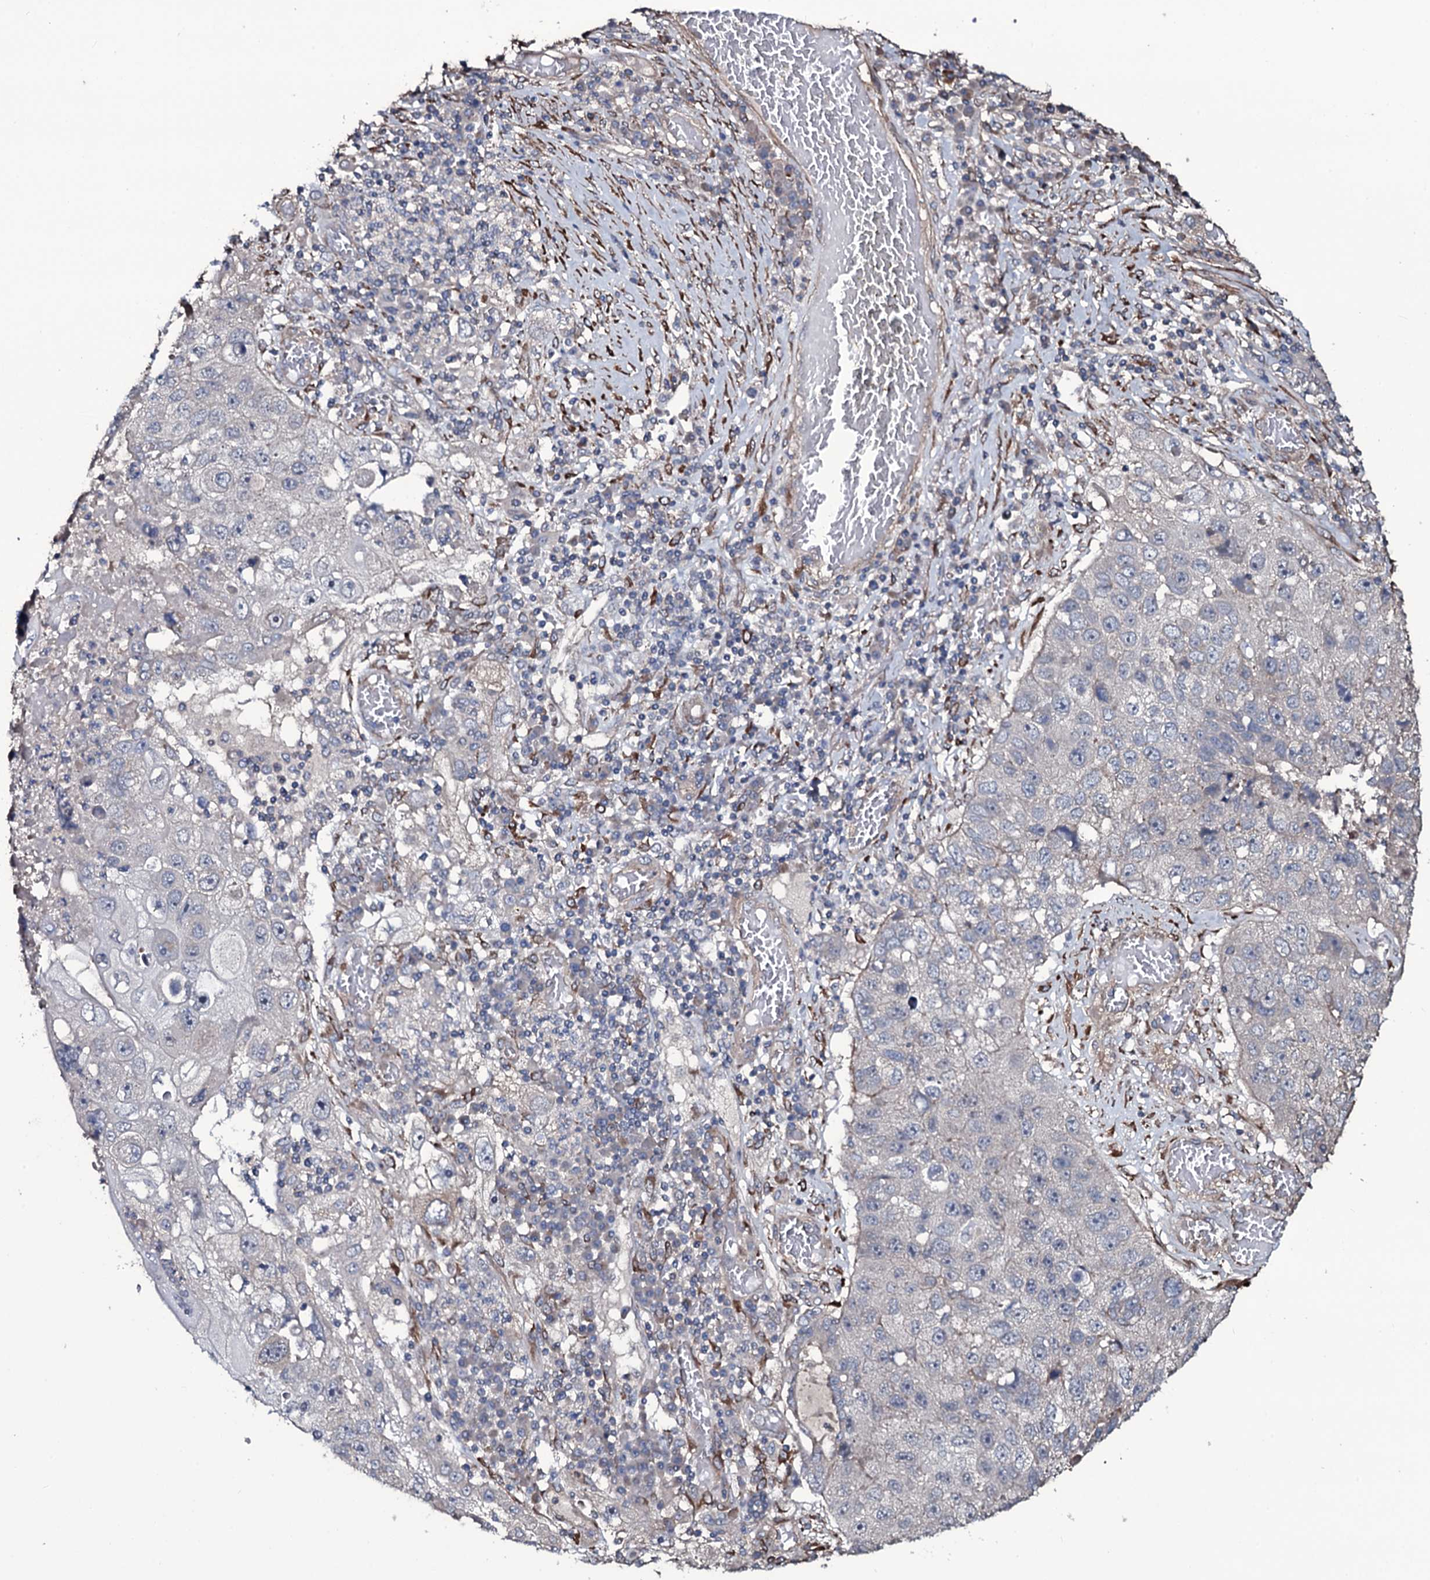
{"staining": {"intensity": "negative", "quantity": "none", "location": "none"}, "tissue": "lung cancer", "cell_type": "Tumor cells", "image_type": "cancer", "snomed": [{"axis": "morphology", "description": "Squamous cell carcinoma, NOS"}, {"axis": "topography", "description": "Lung"}], "caption": "The photomicrograph shows no significant expression in tumor cells of lung cancer (squamous cell carcinoma).", "gene": "WIPF3", "patient": {"sex": "male", "age": 61}}